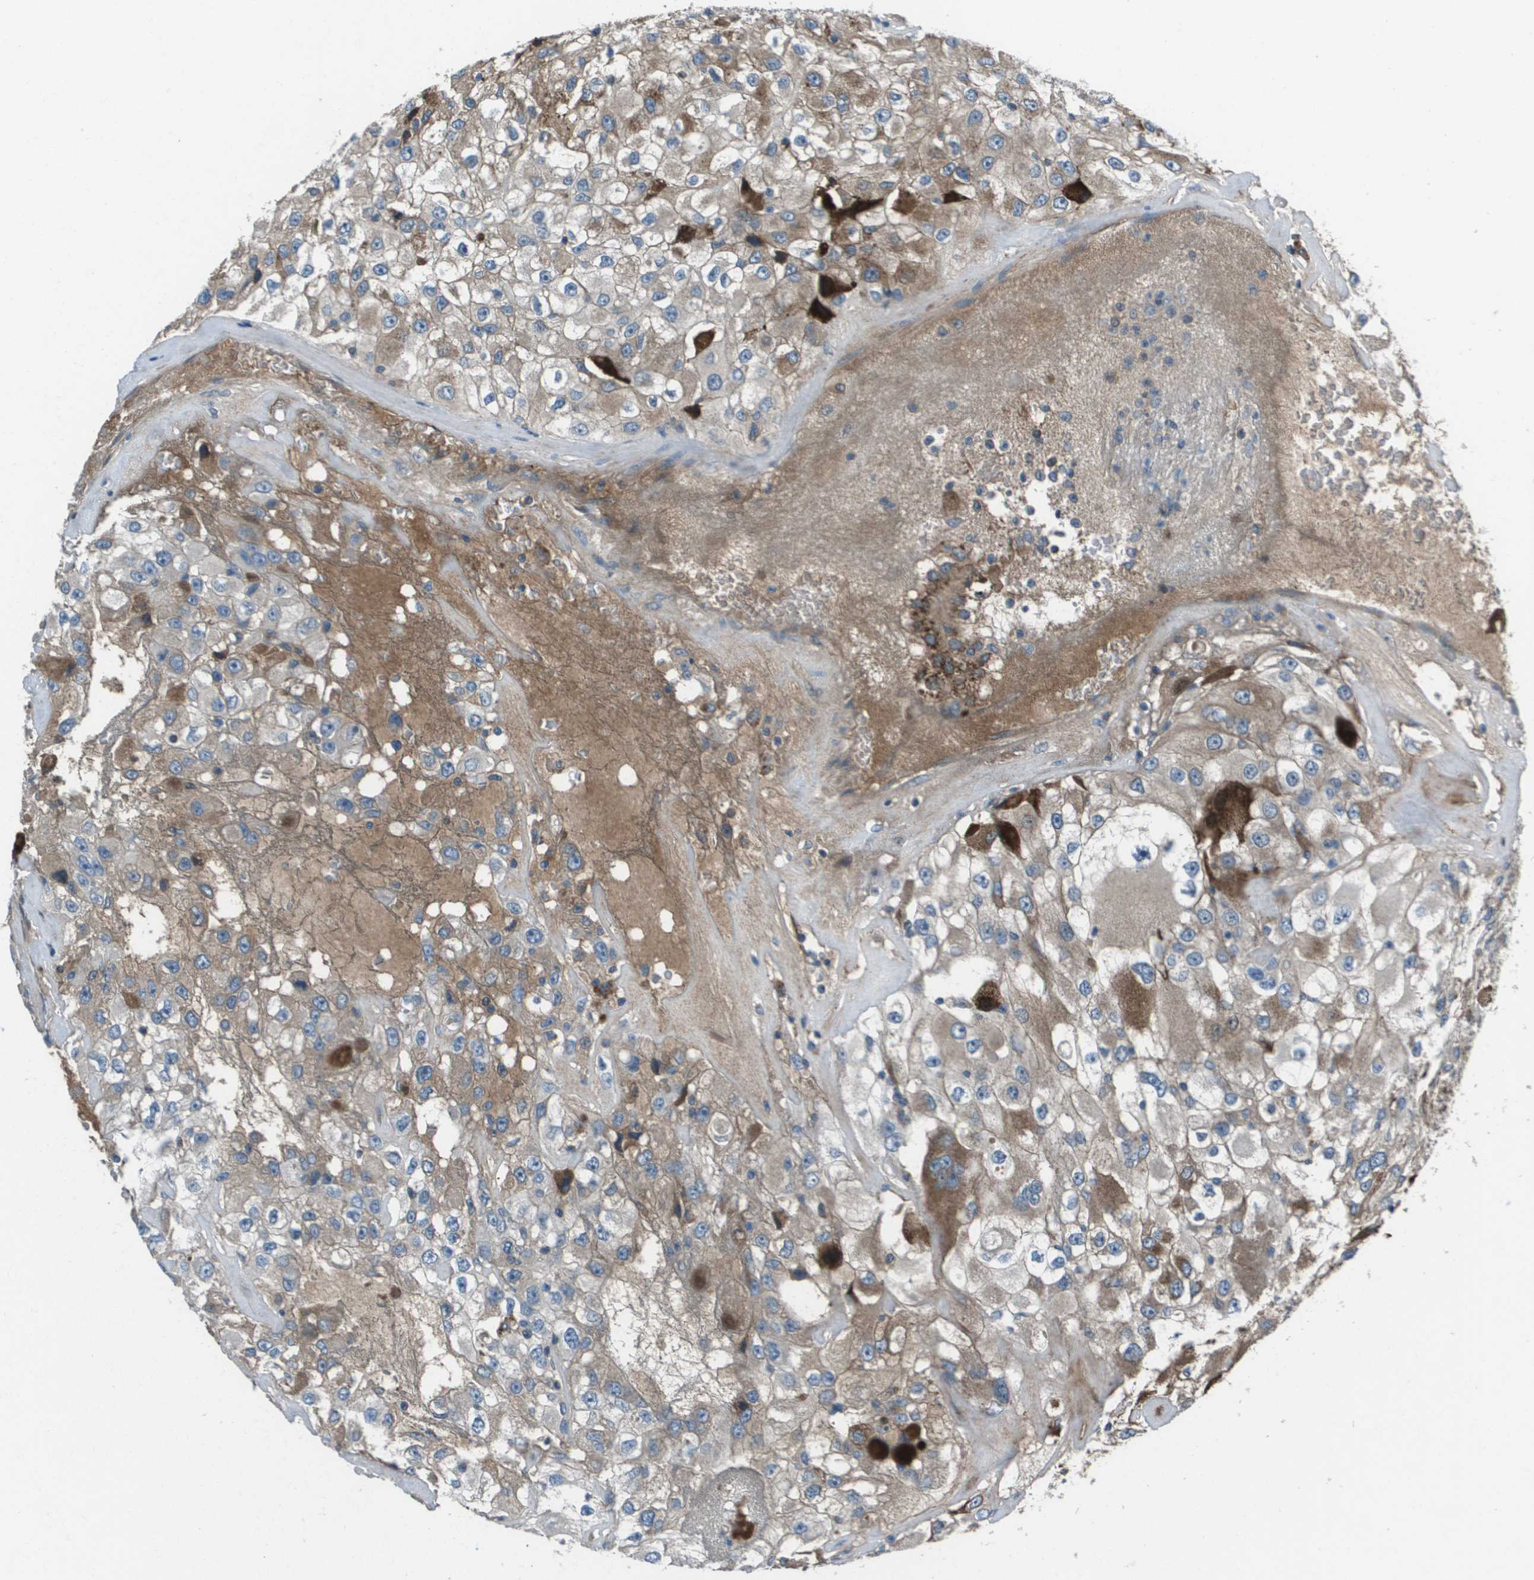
{"staining": {"intensity": "negative", "quantity": "none", "location": "none"}, "tissue": "renal cancer", "cell_type": "Tumor cells", "image_type": "cancer", "snomed": [{"axis": "morphology", "description": "Adenocarcinoma, NOS"}, {"axis": "topography", "description": "Kidney"}], "caption": "This micrograph is of adenocarcinoma (renal) stained with immunohistochemistry (IHC) to label a protein in brown with the nuclei are counter-stained blue. There is no expression in tumor cells. (Brightfield microscopy of DAB (3,3'-diaminobenzidine) immunohistochemistry (IHC) at high magnification).", "gene": "PCOLCE", "patient": {"sex": "female", "age": 52}}